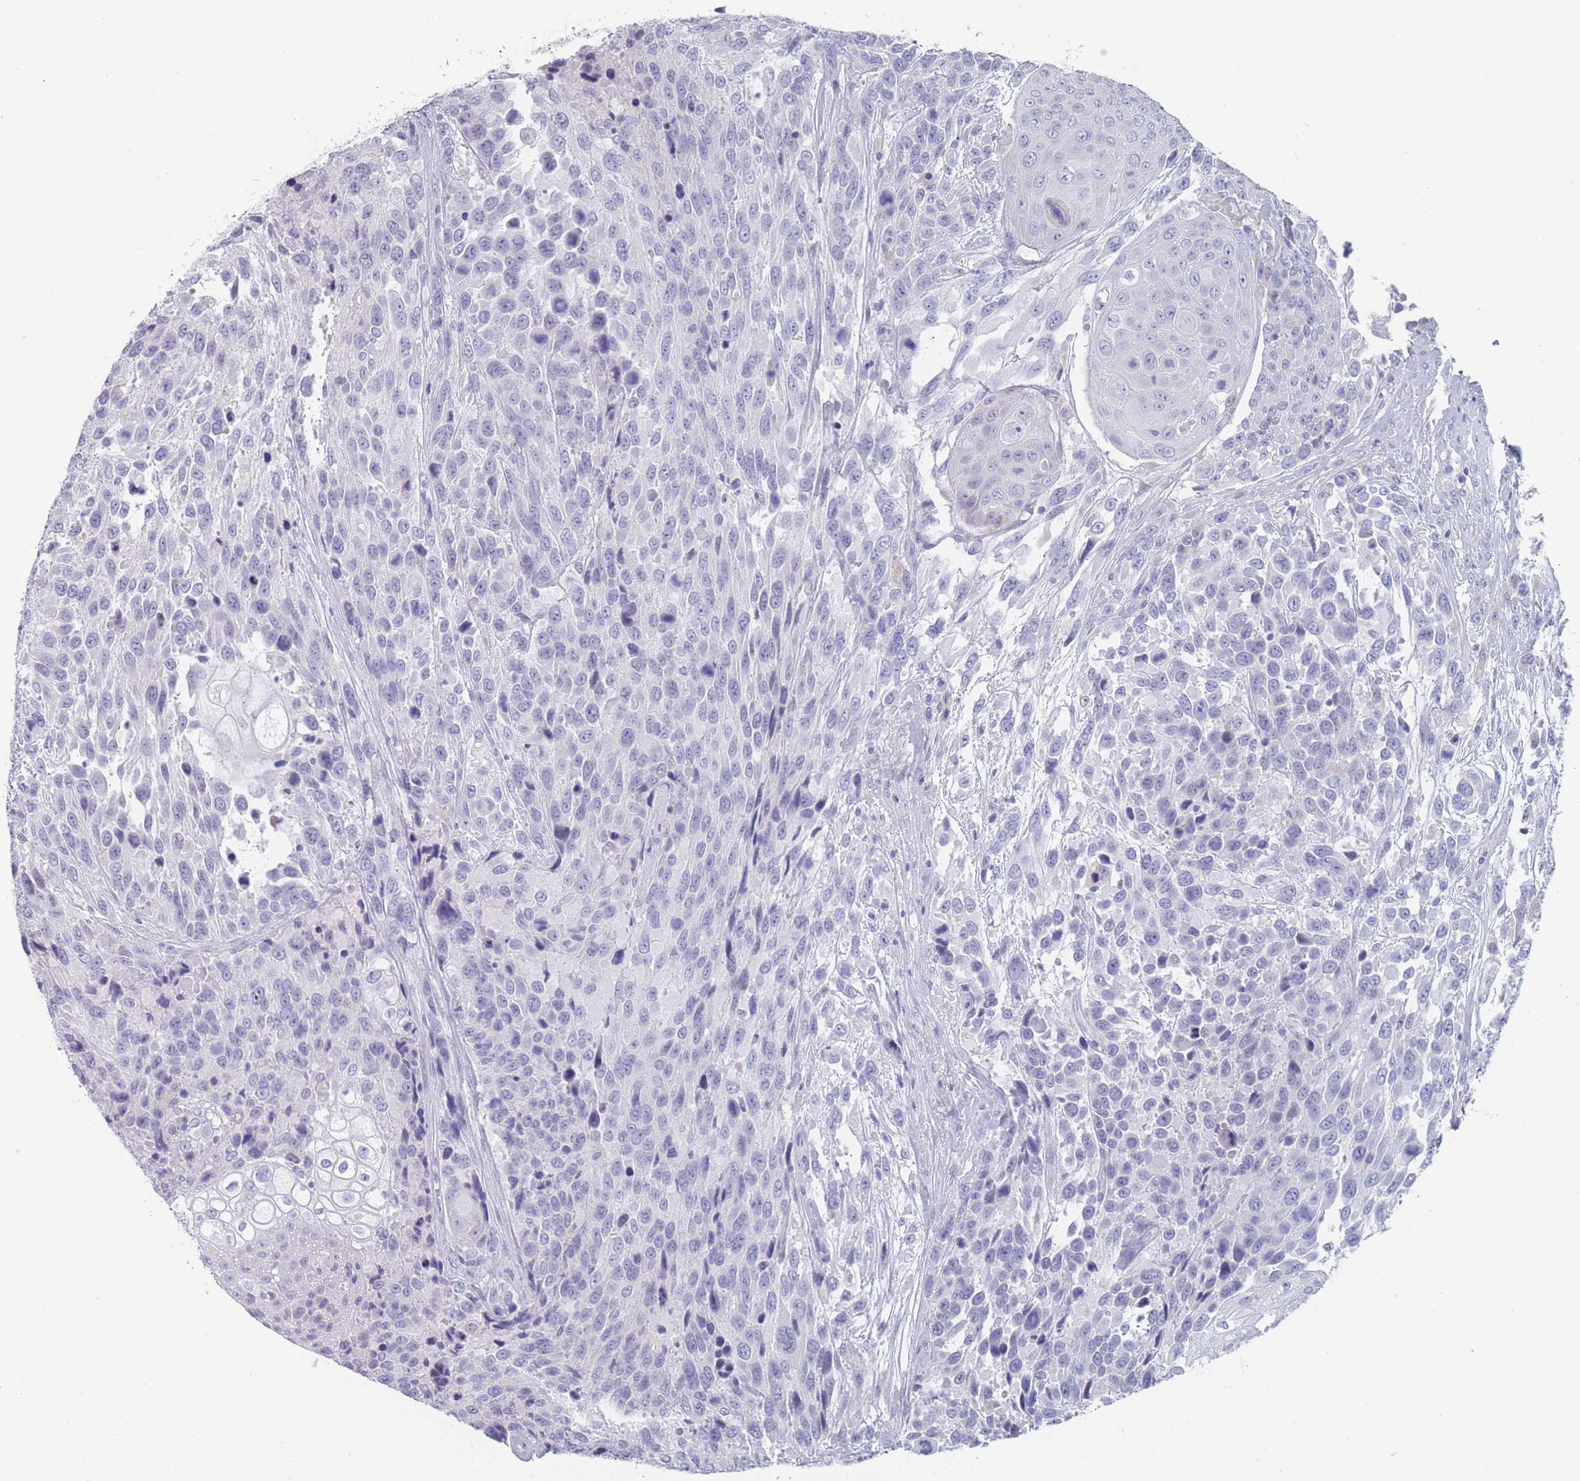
{"staining": {"intensity": "negative", "quantity": "none", "location": "none"}, "tissue": "urothelial cancer", "cell_type": "Tumor cells", "image_type": "cancer", "snomed": [{"axis": "morphology", "description": "Urothelial carcinoma, High grade"}, {"axis": "topography", "description": "Urinary bladder"}], "caption": "Photomicrograph shows no protein expression in tumor cells of high-grade urothelial carcinoma tissue.", "gene": "CYP51A1", "patient": {"sex": "female", "age": 70}}